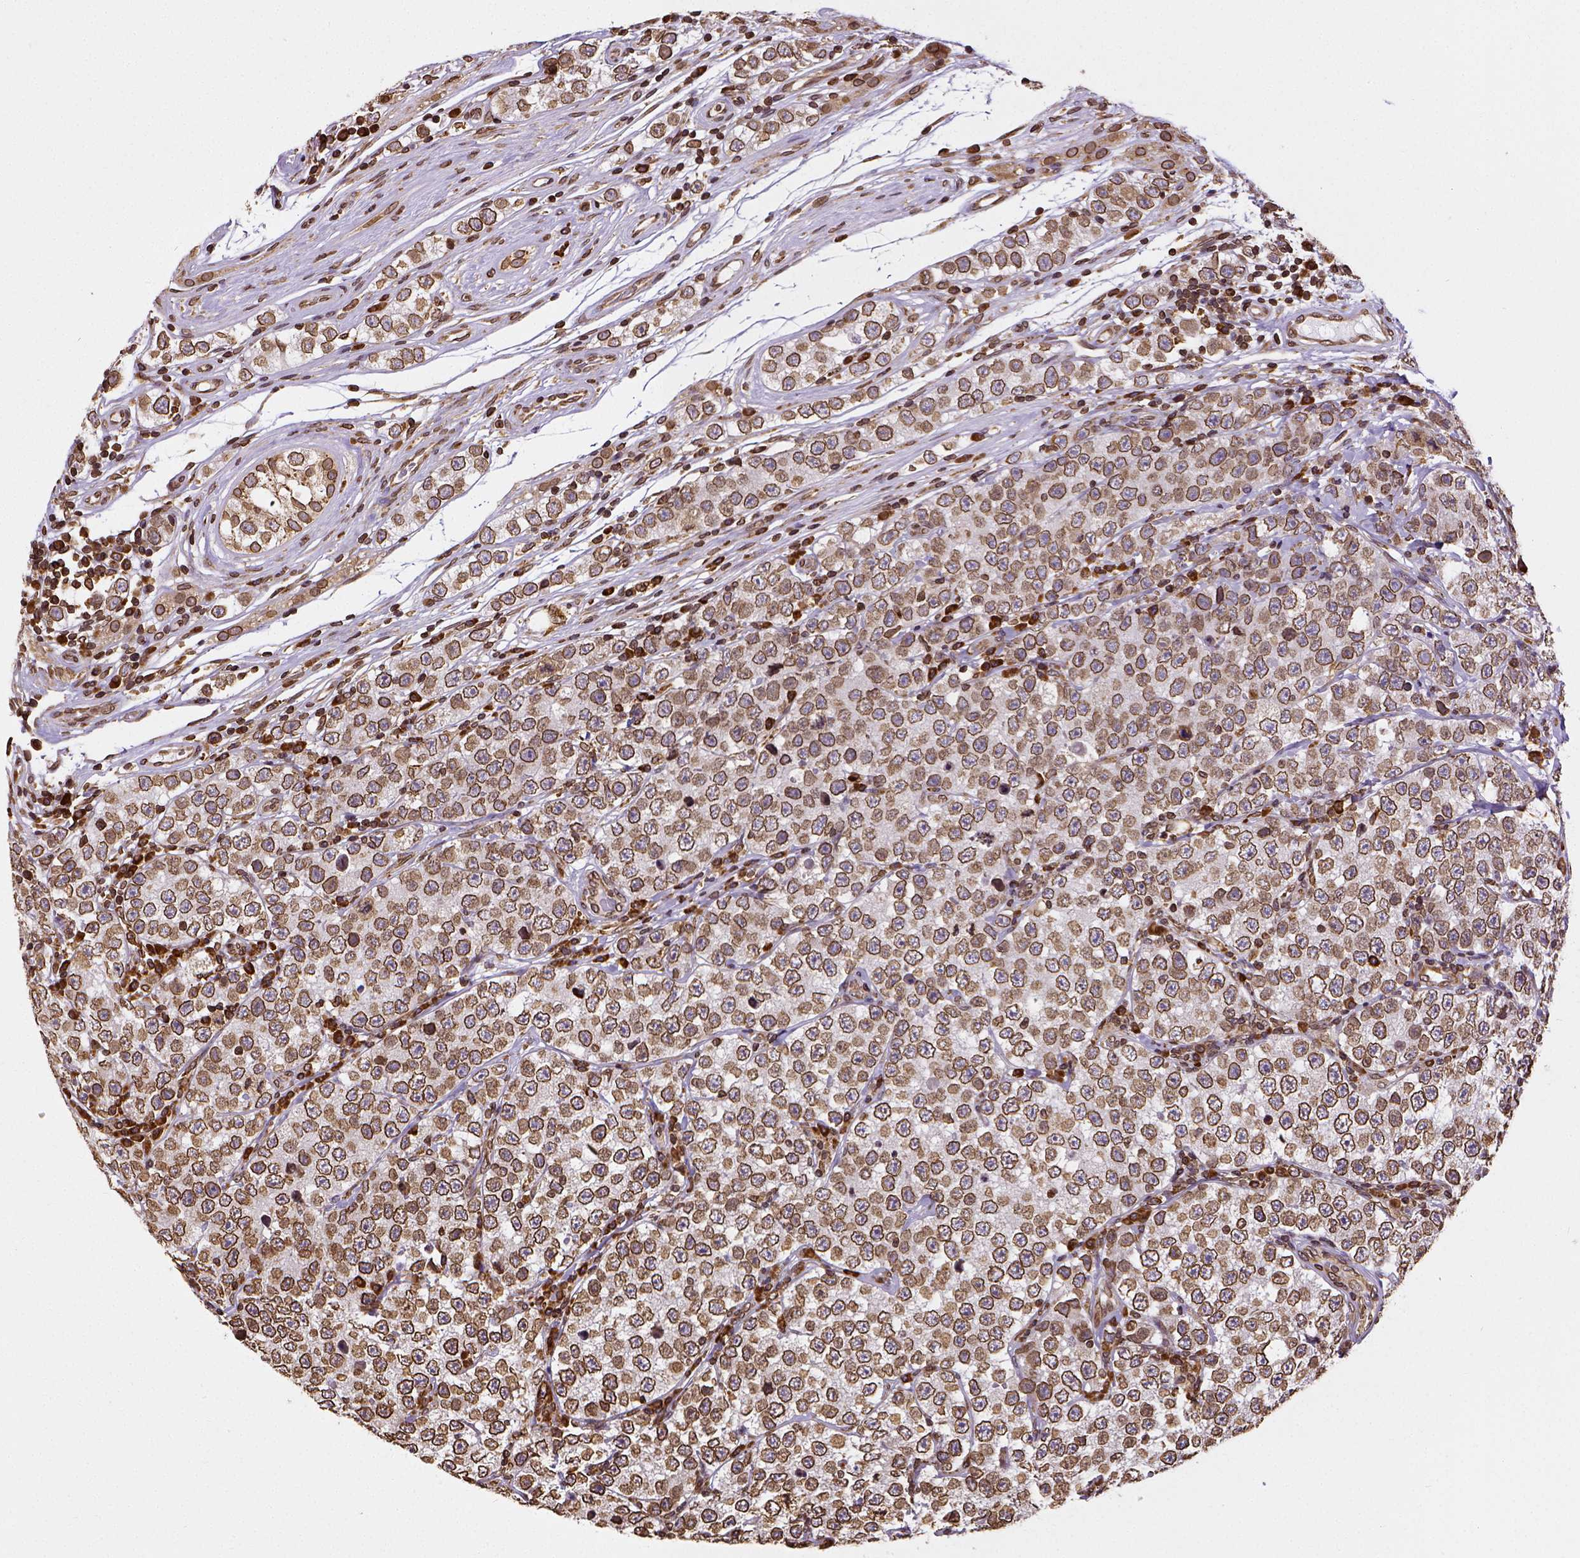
{"staining": {"intensity": "moderate", "quantity": ">75%", "location": "cytoplasmic/membranous,nuclear"}, "tissue": "testis cancer", "cell_type": "Tumor cells", "image_type": "cancer", "snomed": [{"axis": "morphology", "description": "Seminoma, NOS"}, {"axis": "topography", "description": "Testis"}], "caption": "High-power microscopy captured an immunohistochemistry (IHC) histopathology image of seminoma (testis), revealing moderate cytoplasmic/membranous and nuclear staining in about >75% of tumor cells.", "gene": "MTDH", "patient": {"sex": "male", "age": 34}}